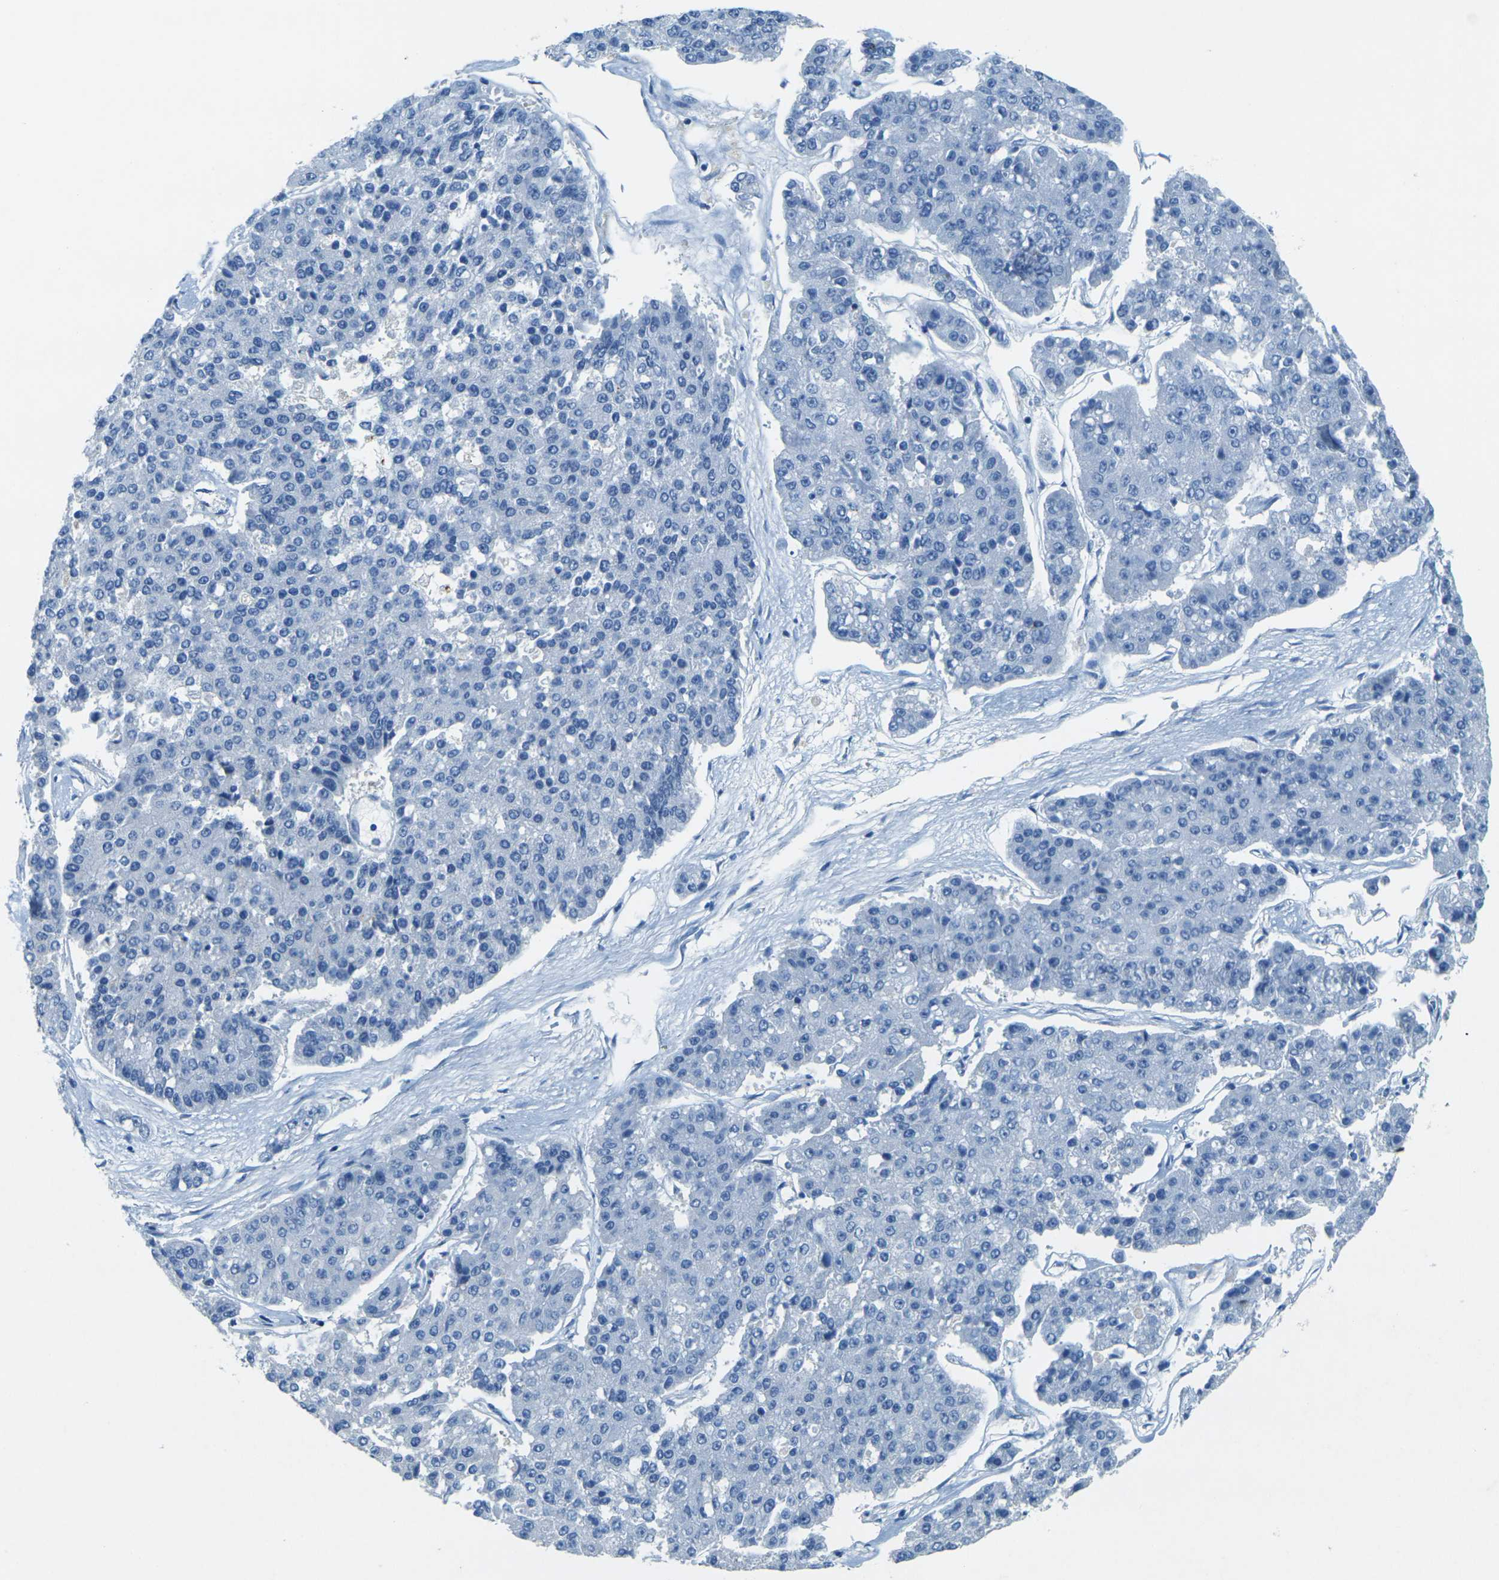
{"staining": {"intensity": "negative", "quantity": "none", "location": "none"}, "tissue": "pancreatic cancer", "cell_type": "Tumor cells", "image_type": "cancer", "snomed": [{"axis": "morphology", "description": "Adenocarcinoma, NOS"}, {"axis": "topography", "description": "Pancreas"}], "caption": "There is no significant expression in tumor cells of pancreatic adenocarcinoma.", "gene": "SORT1", "patient": {"sex": "male", "age": 50}}